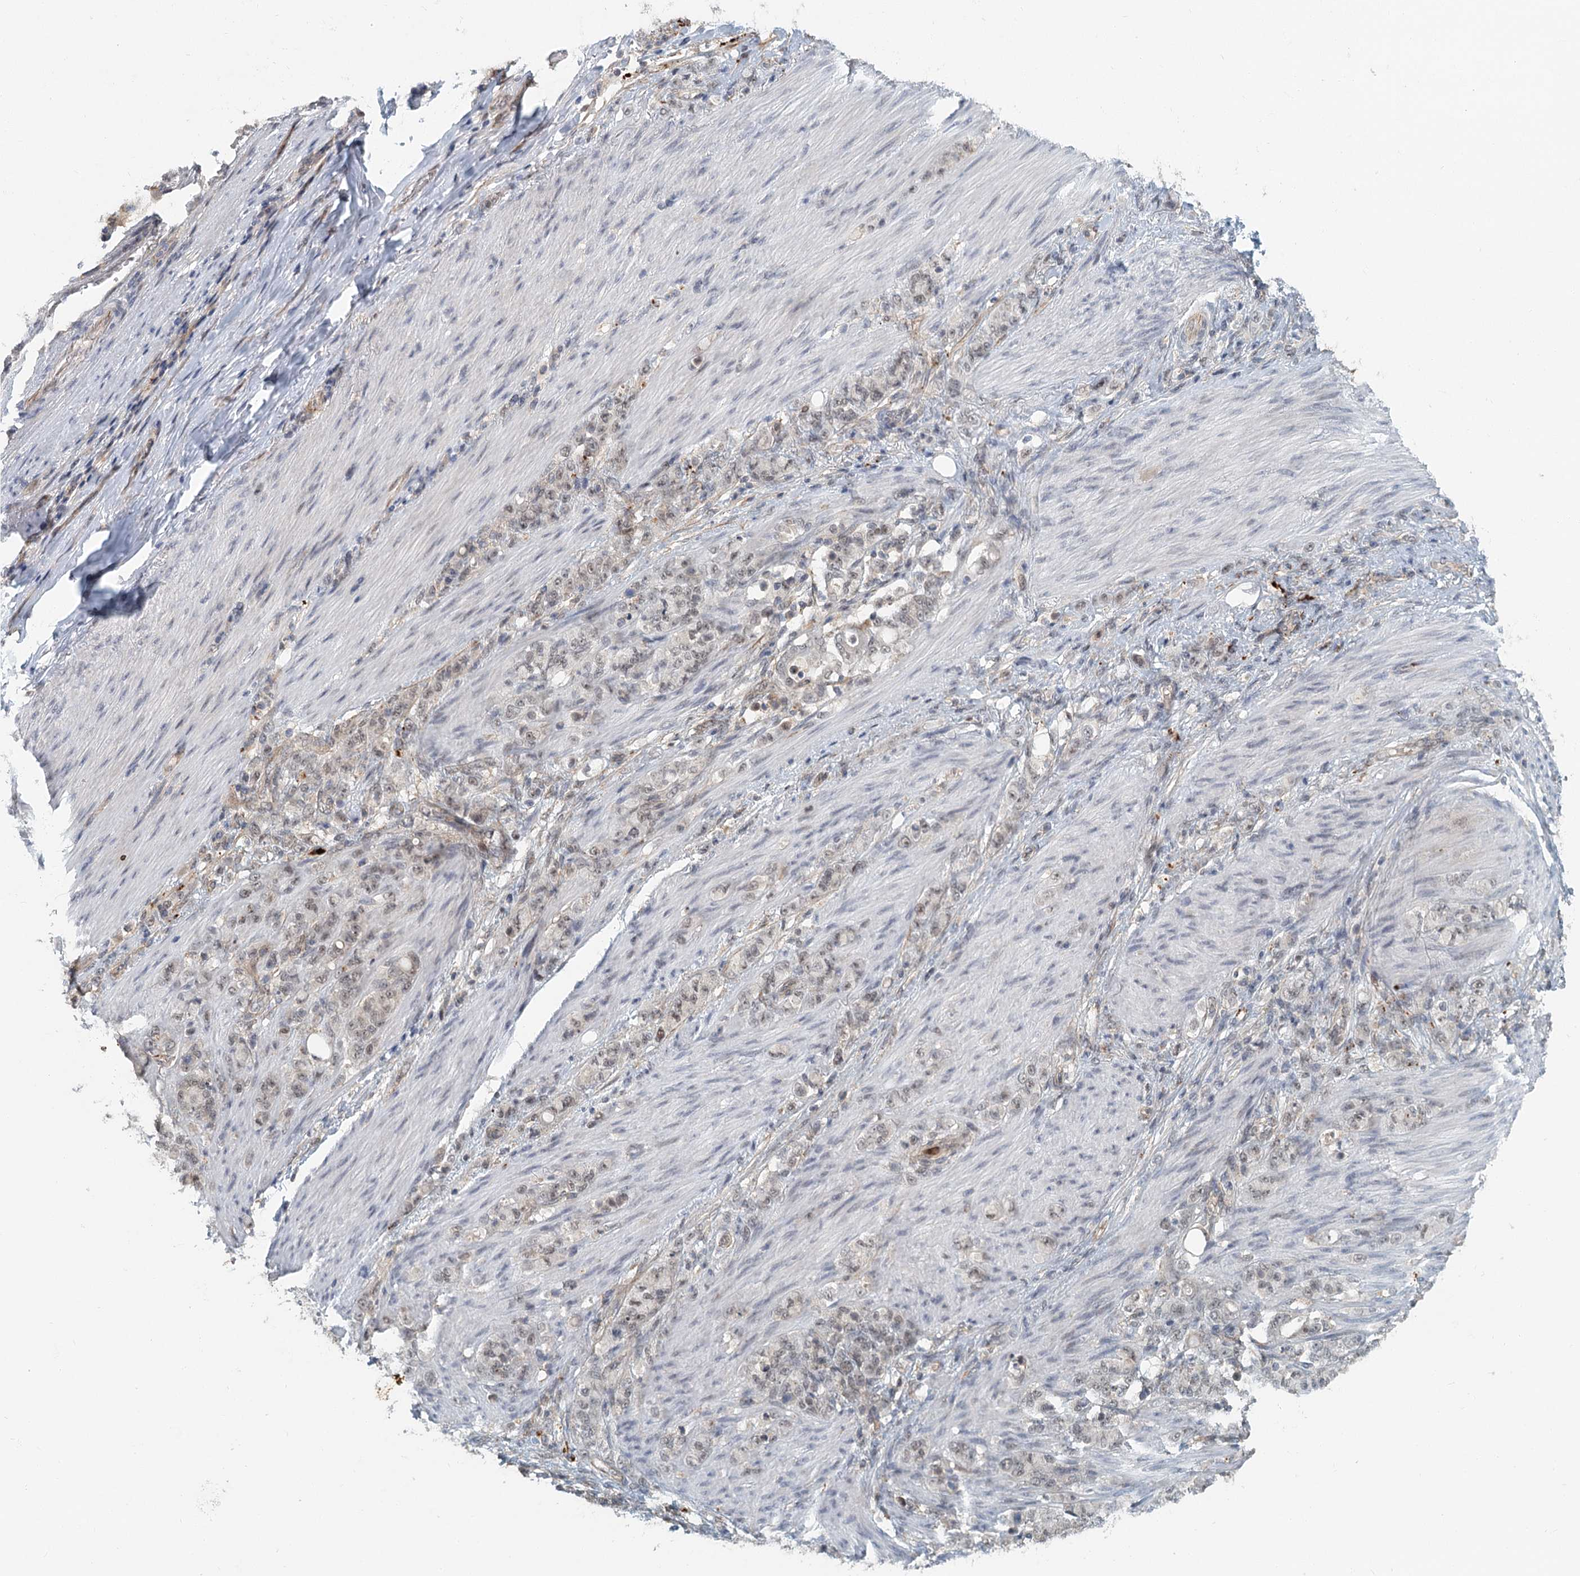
{"staining": {"intensity": "weak", "quantity": "25%-75%", "location": "nuclear"}, "tissue": "stomach cancer", "cell_type": "Tumor cells", "image_type": "cancer", "snomed": [{"axis": "morphology", "description": "Adenocarcinoma, NOS"}, {"axis": "topography", "description": "Stomach"}], "caption": "An IHC histopathology image of tumor tissue is shown. Protein staining in brown highlights weak nuclear positivity in stomach cancer (adenocarcinoma) within tumor cells. (Brightfield microscopy of DAB IHC at high magnification).", "gene": "TAS2R42", "patient": {"sex": "female", "age": 79}}